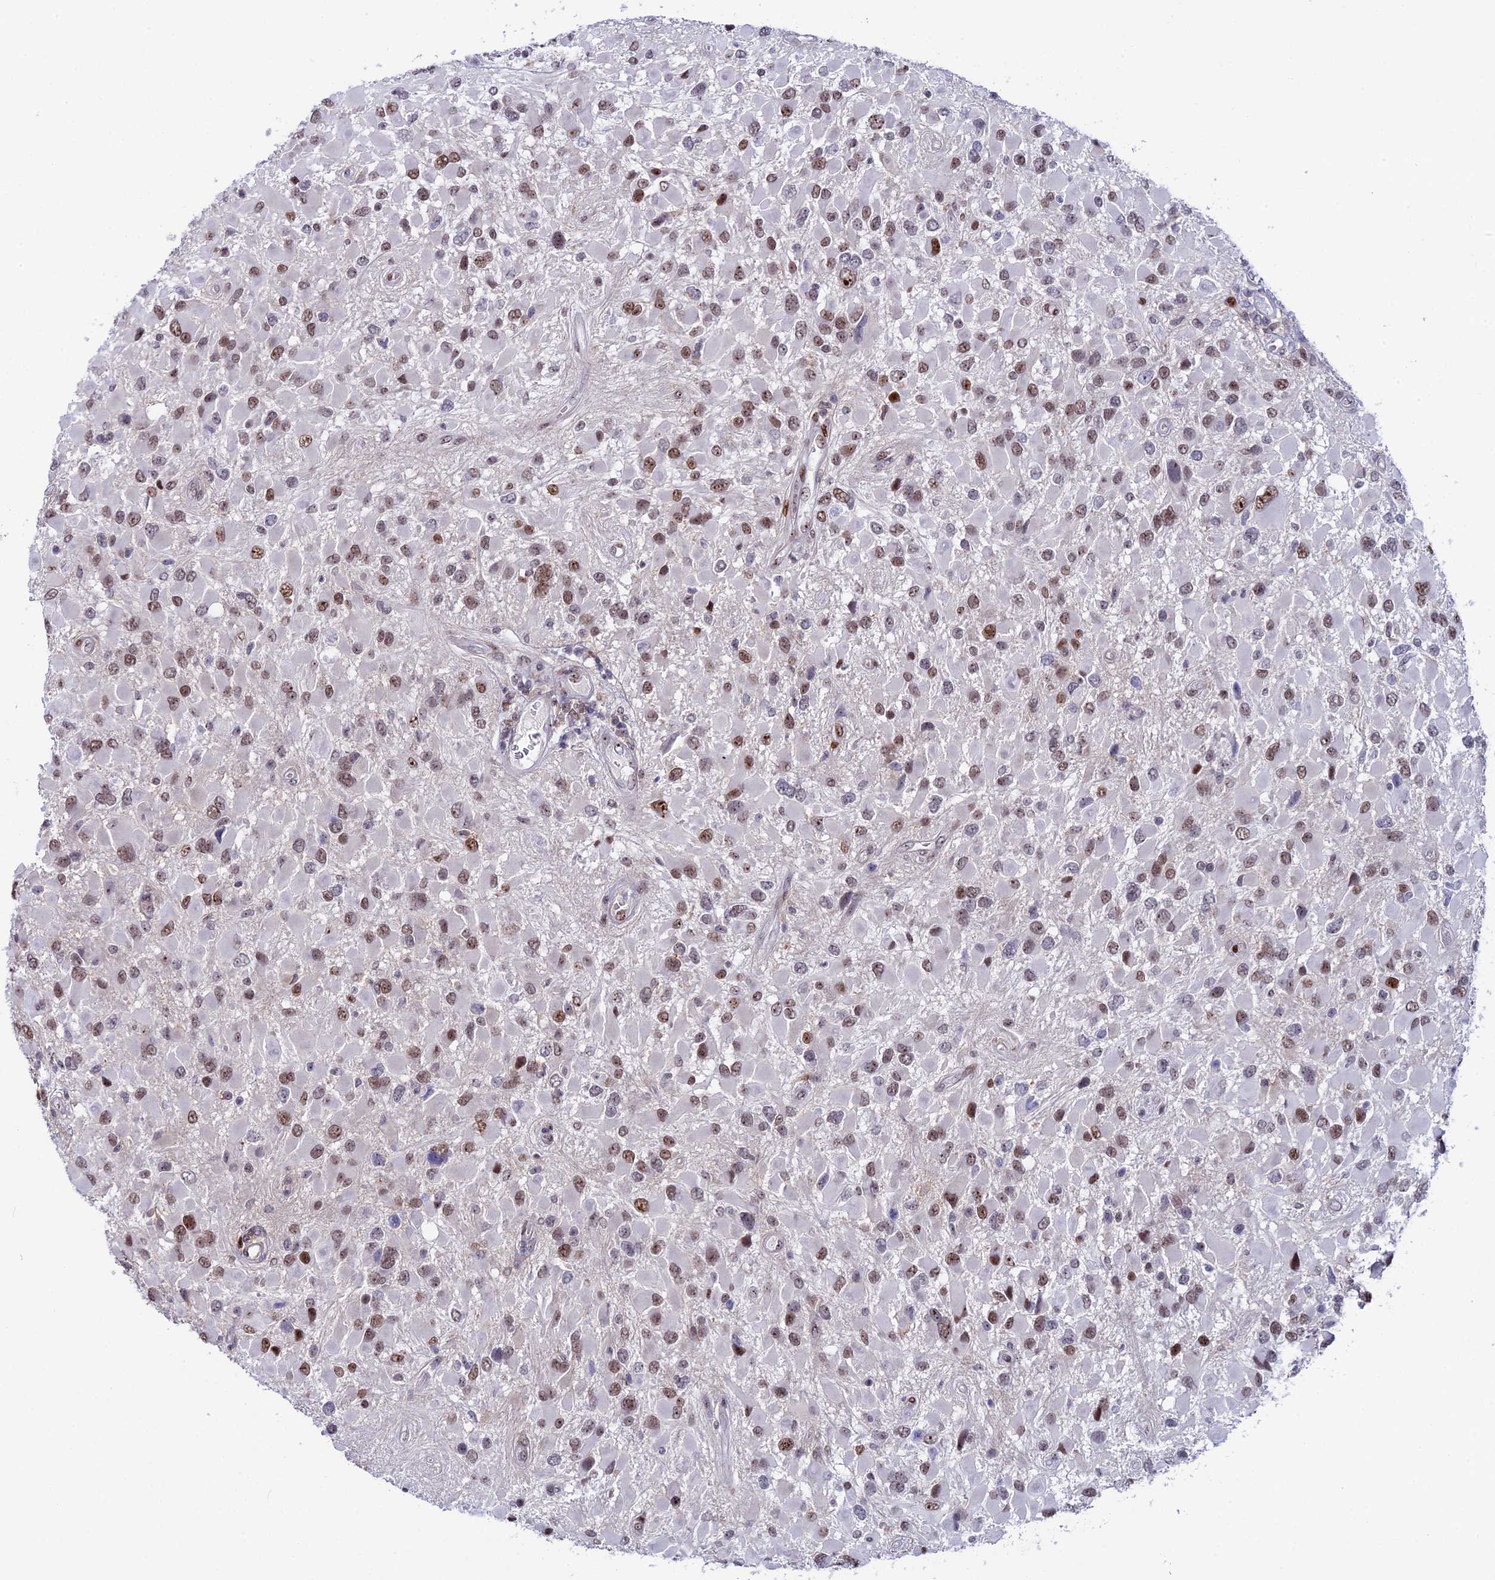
{"staining": {"intensity": "moderate", "quantity": ">75%", "location": "nuclear"}, "tissue": "glioma", "cell_type": "Tumor cells", "image_type": "cancer", "snomed": [{"axis": "morphology", "description": "Glioma, malignant, High grade"}, {"axis": "topography", "description": "Brain"}], "caption": "Immunohistochemical staining of high-grade glioma (malignant) exhibits medium levels of moderate nuclear positivity in about >75% of tumor cells.", "gene": "CCDC86", "patient": {"sex": "male", "age": 53}}